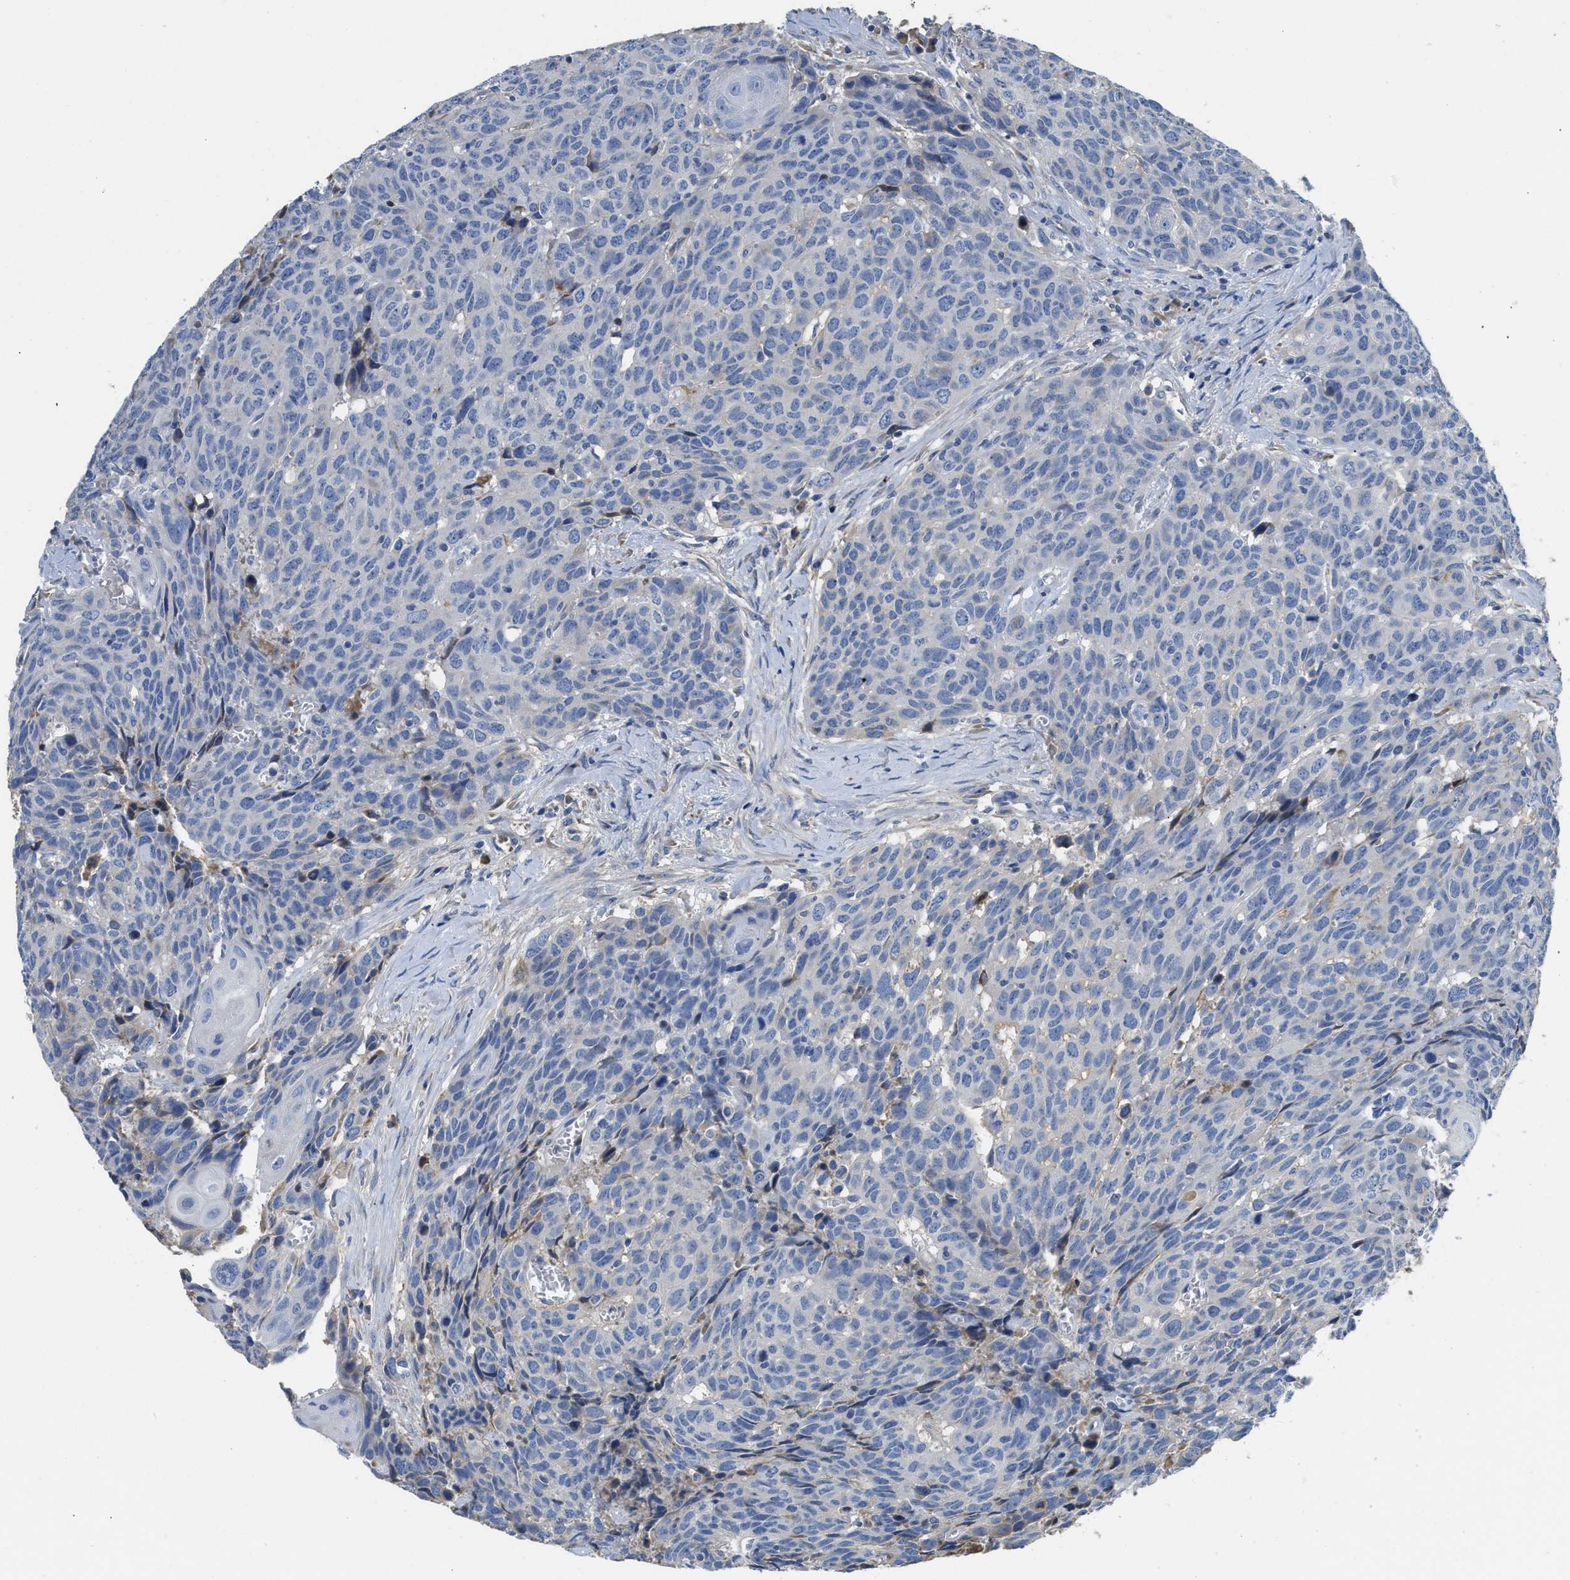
{"staining": {"intensity": "negative", "quantity": "none", "location": "none"}, "tissue": "head and neck cancer", "cell_type": "Tumor cells", "image_type": "cancer", "snomed": [{"axis": "morphology", "description": "Squamous cell carcinoma, NOS"}, {"axis": "topography", "description": "Head-Neck"}], "caption": "Immunohistochemistry histopathology image of human head and neck cancer stained for a protein (brown), which displays no positivity in tumor cells.", "gene": "C1S", "patient": {"sex": "male", "age": 66}}